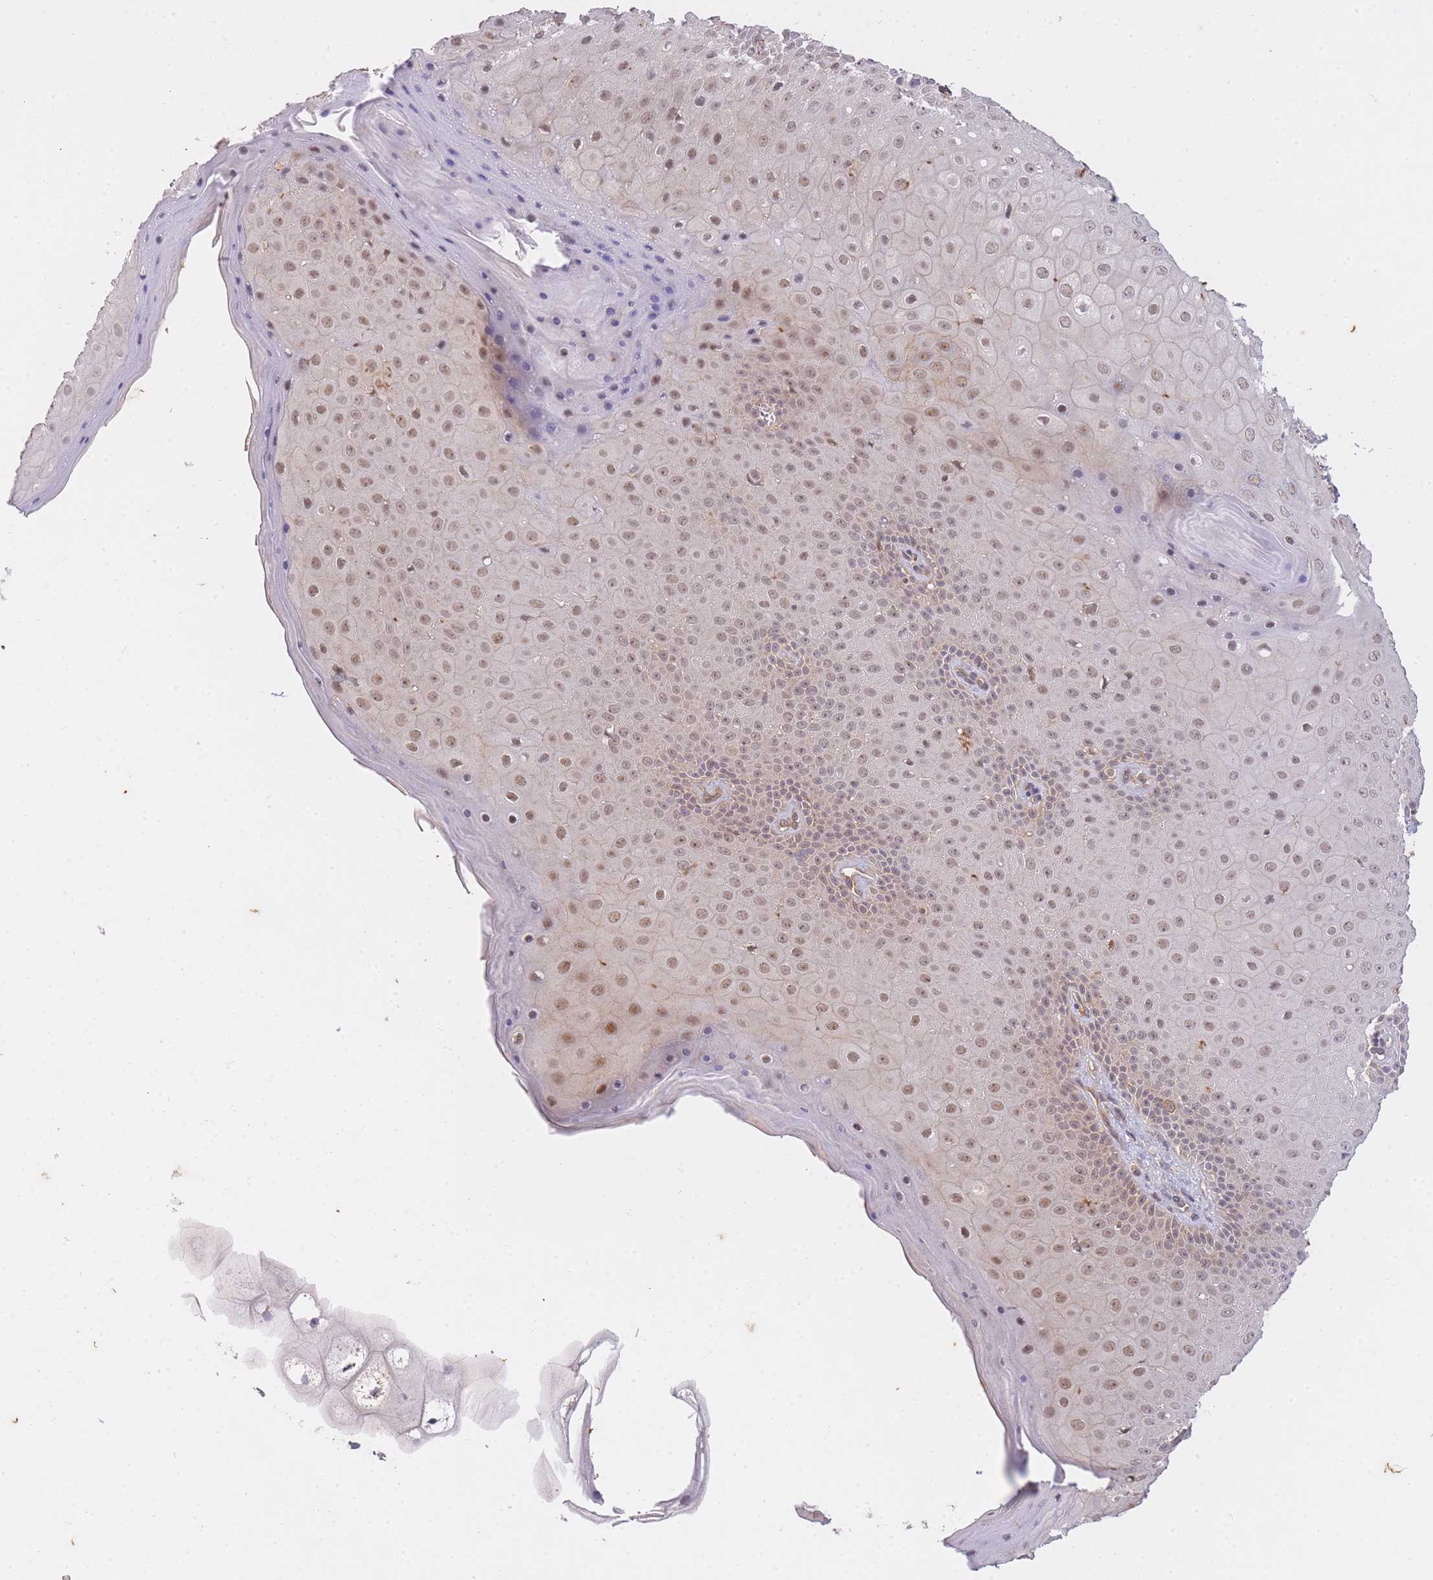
{"staining": {"intensity": "moderate", "quantity": ">75%", "location": "nuclear"}, "tissue": "skin", "cell_type": "Epidermal cells", "image_type": "normal", "snomed": [{"axis": "morphology", "description": "Normal tissue, NOS"}, {"axis": "topography", "description": "Anal"}], "caption": "The histopathology image shows staining of benign skin, revealing moderate nuclear protein expression (brown color) within epidermal cells.", "gene": "ST8SIA4", "patient": {"sex": "male", "age": 80}}